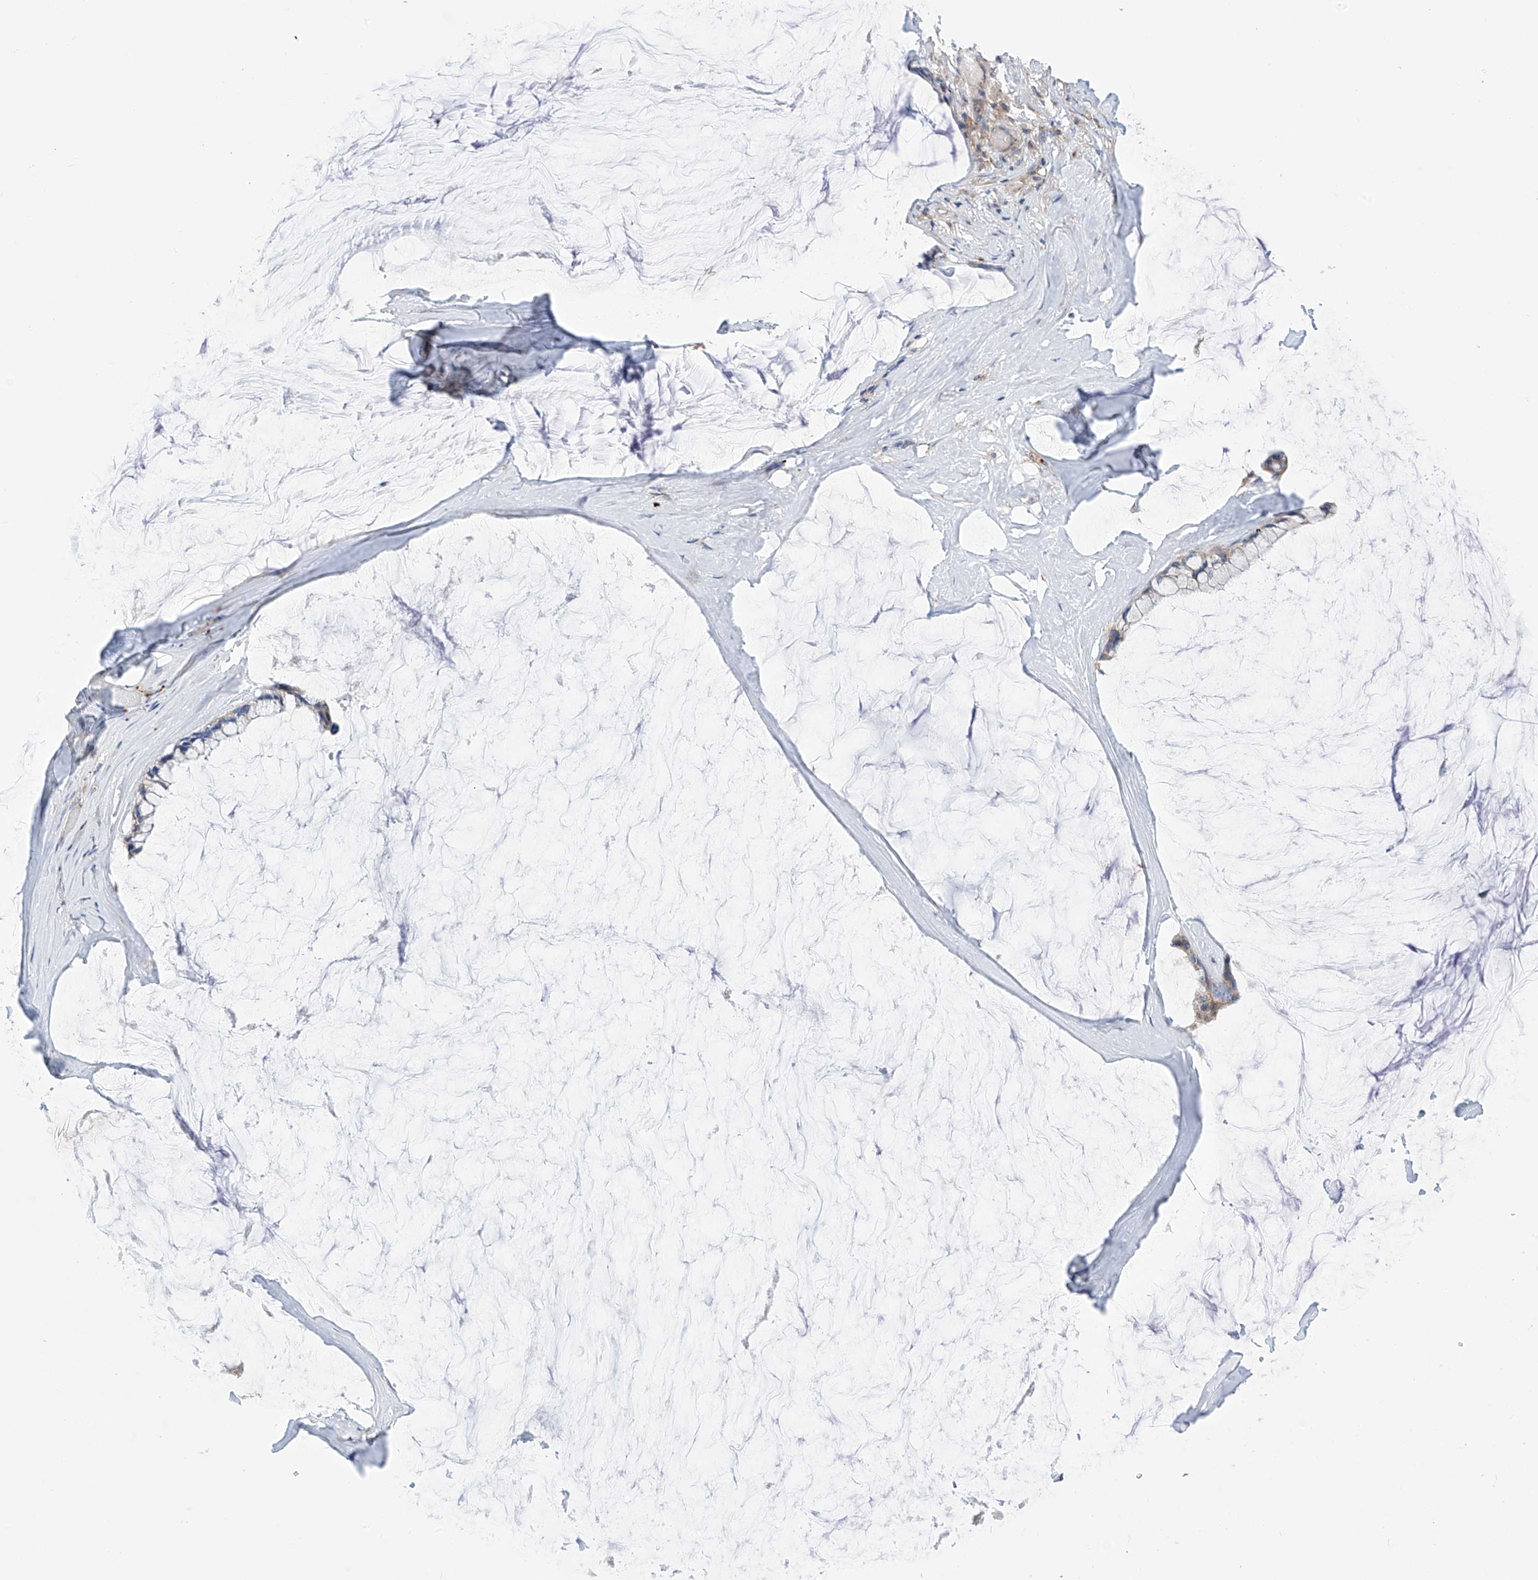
{"staining": {"intensity": "moderate", "quantity": "<25%", "location": "cytoplasmic/membranous"}, "tissue": "ovarian cancer", "cell_type": "Tumor cells", "image_type": "cancer", "snomed": [{"axis": "morphology", "description": "Cystadenocarcinoma, mucinous, NOS"}, {"axis": "topography", "description": "Ovary"}], "caption": "IHC of human ovarian mucinous cystadenocarcinoma displays low levels of moderate cytoplasmic/membranous positivity in approximately <25% of tumor cells.", "gene": "P2RX7", "patient": {"sex": "female", "age": 39}}